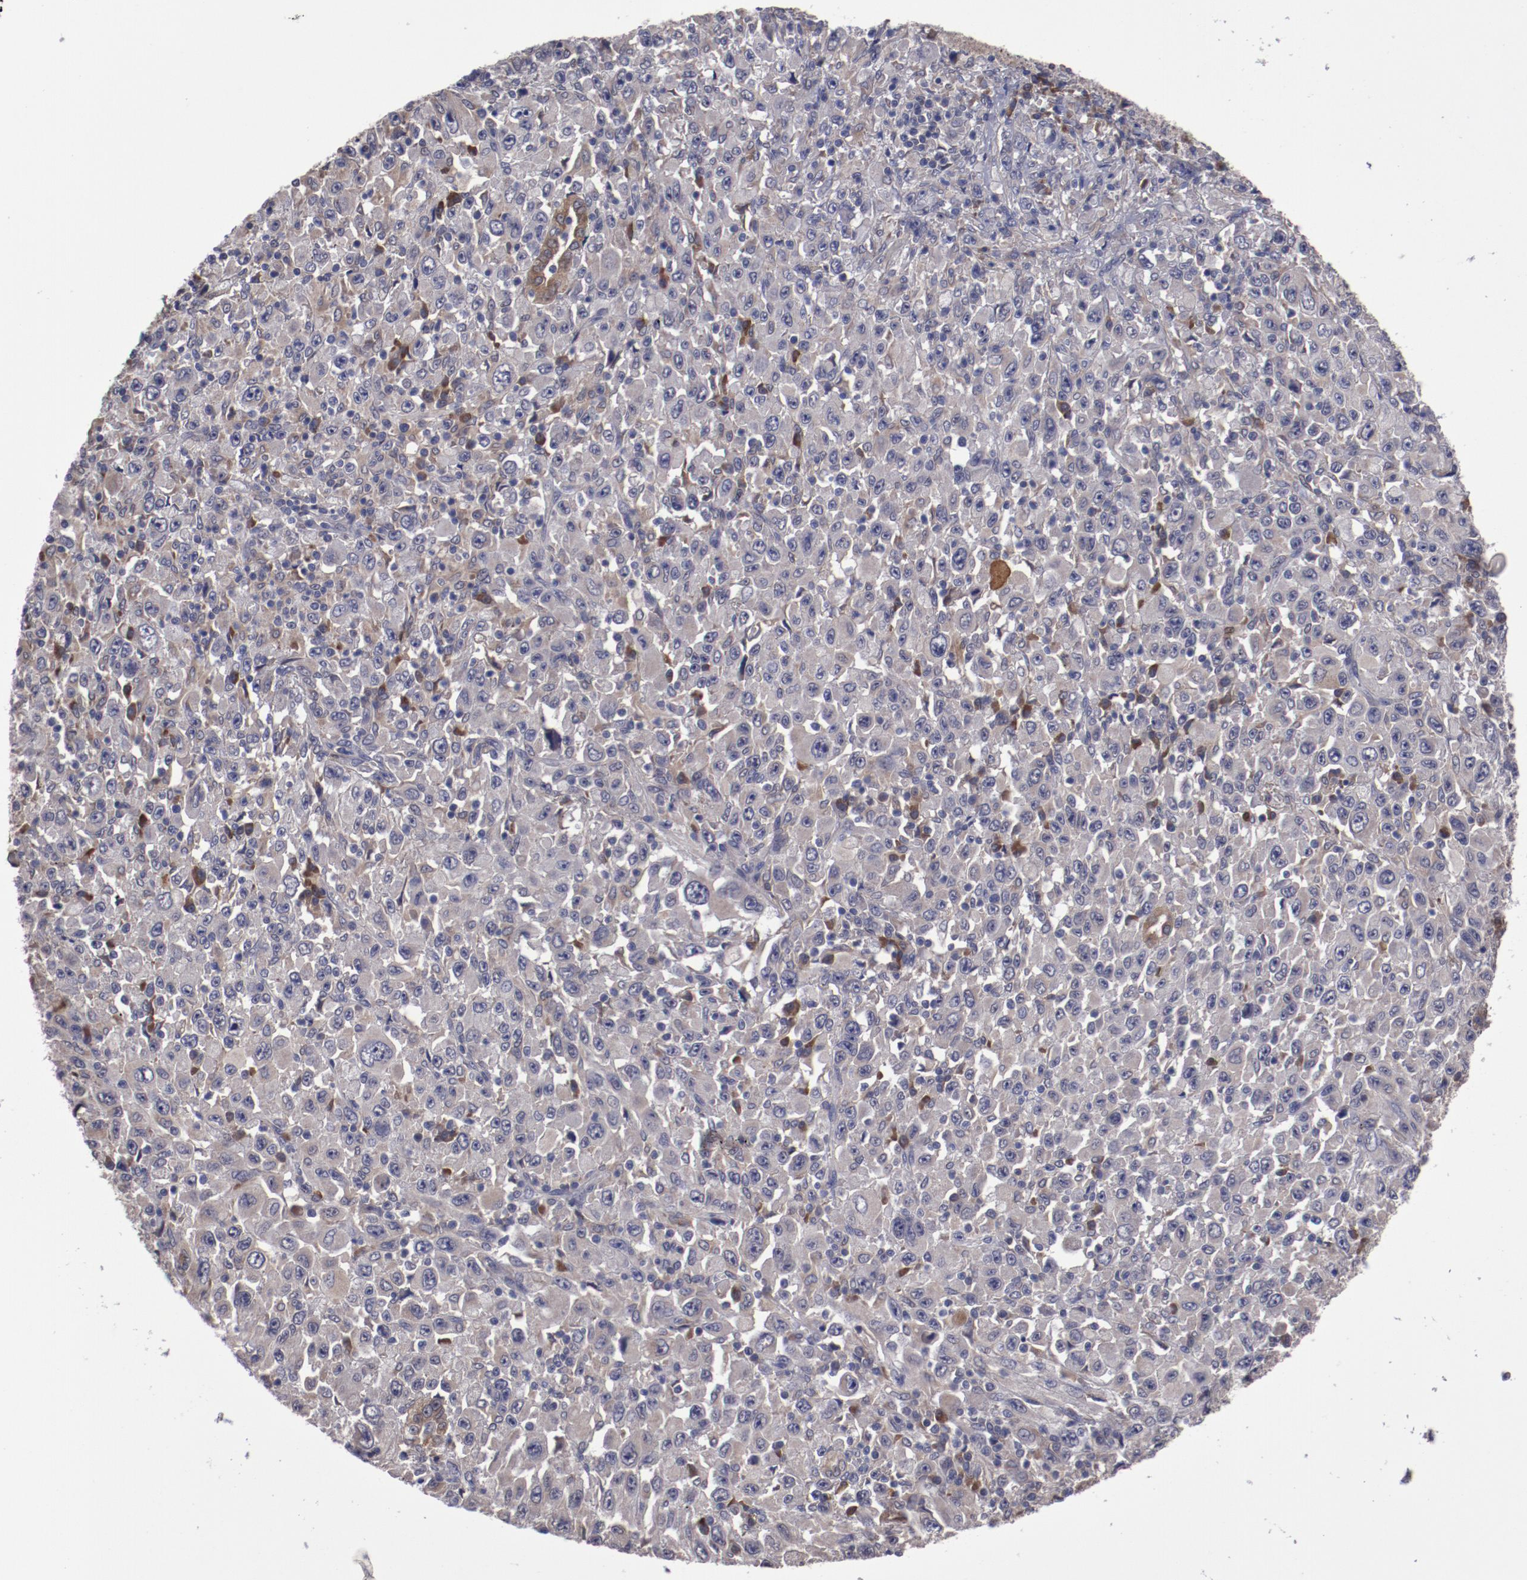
{"staining": {"intensity": "weak", "quantity": ">75%", "location": "cytoplasmic/membranous"}, "tissue": "melanoma", "cell_type": "Tumor cells", "image_type": "cancer", "snomed": [{"axis": "morphology", "description": "Malignant melanoma, Metastatic site"}, {"axis": "topography", "description": "Skin"}], "caption": "A histopathology image showing weak cytoplasmic/membranous expression in approximately >75% of tumor cells in melanoma, as visualized by brown immunohistochemical staining.", "gene": "IL12A", "patient": {"sex": "female", "age": 56}}